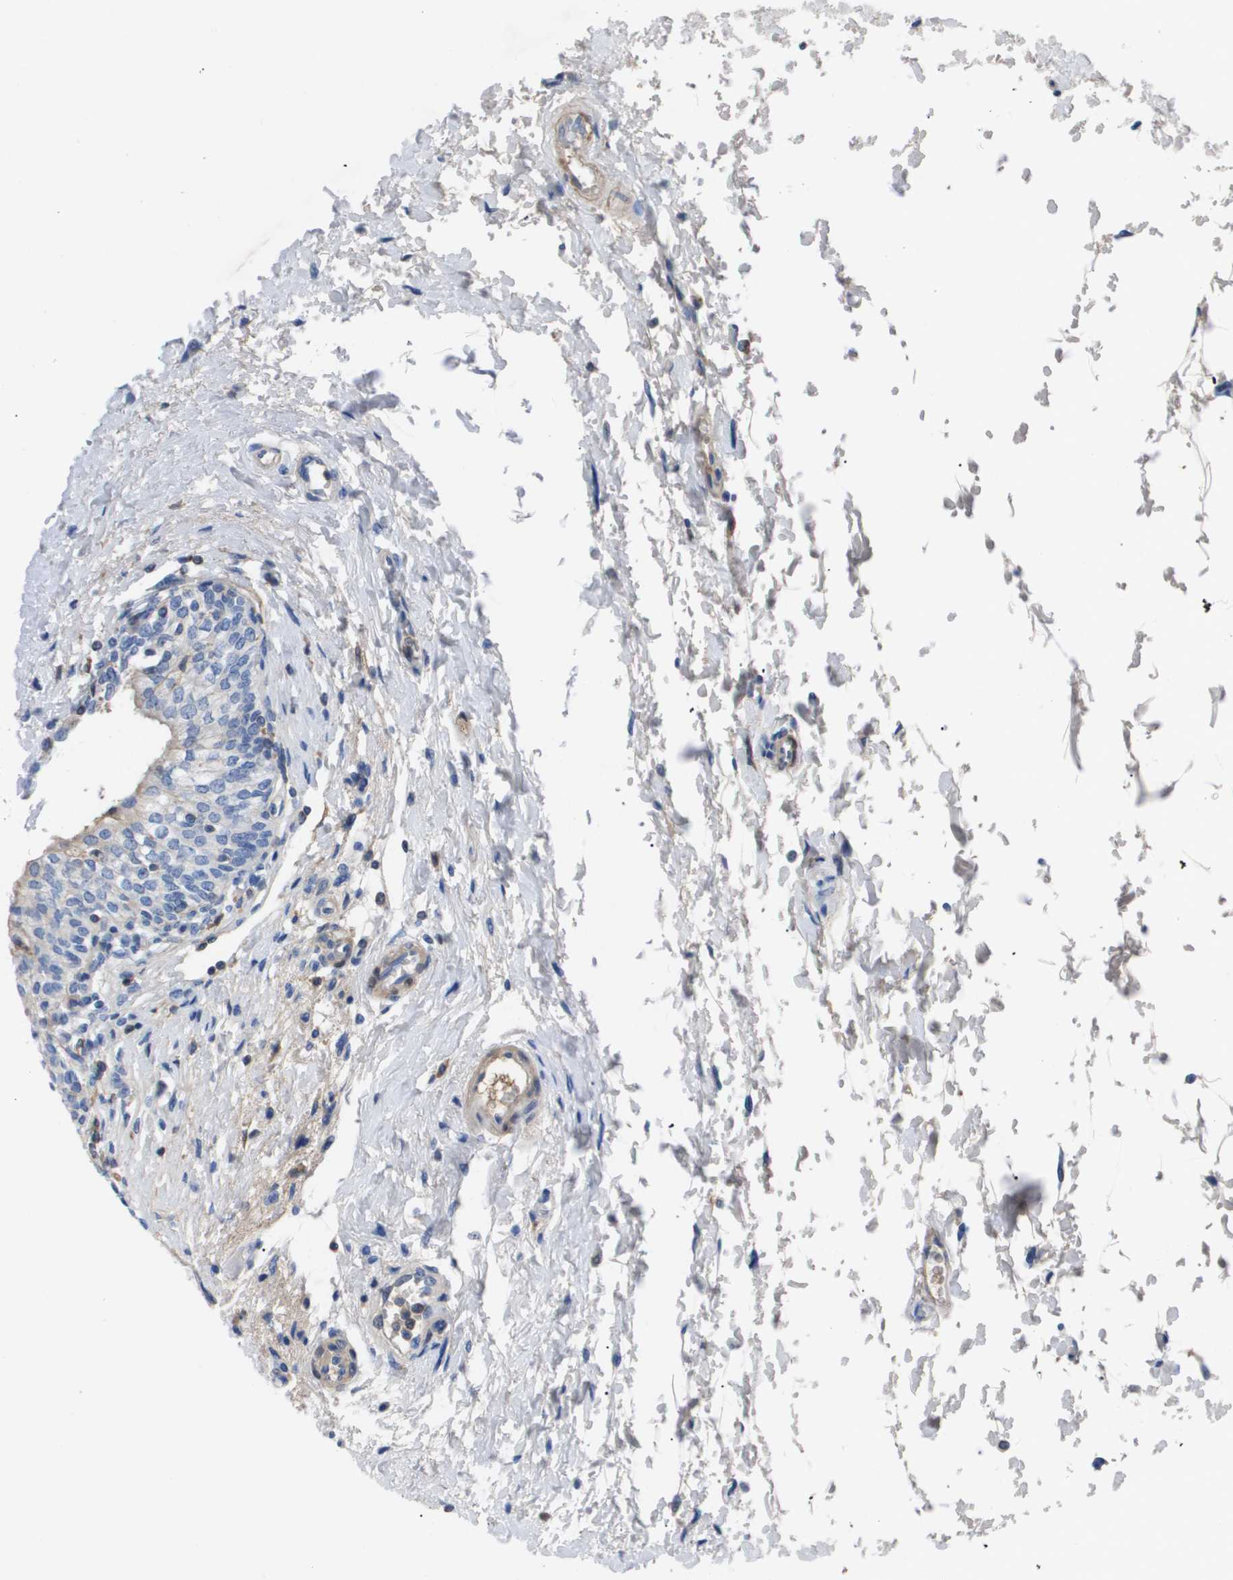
{"staining": {"intensity": "moderate", "quantity": "<25%", "location": "cytoplasmic/membranous"}, "tissue": "urinary bladder", "cell_type": "Urothelial cells", "image_type": "normal", "snomed": [{"axis": "morphology", "description": "Normal tissue, NOS"}, {"axis": "topography", "description": "Urinary bladder"}], "caption": "Brown immunohistochemical staining in normal human urinary bladder demonstrates moderate cytoplasmic/membranous expression in approximately <25% of urothelial cells. (DAB (3,3'-diaminobenzidine) IHC, brown staining for protein, blue staining for nuclei).", "gene": "SERPINA6", "patient": {"sex": "male", "age": 55}}